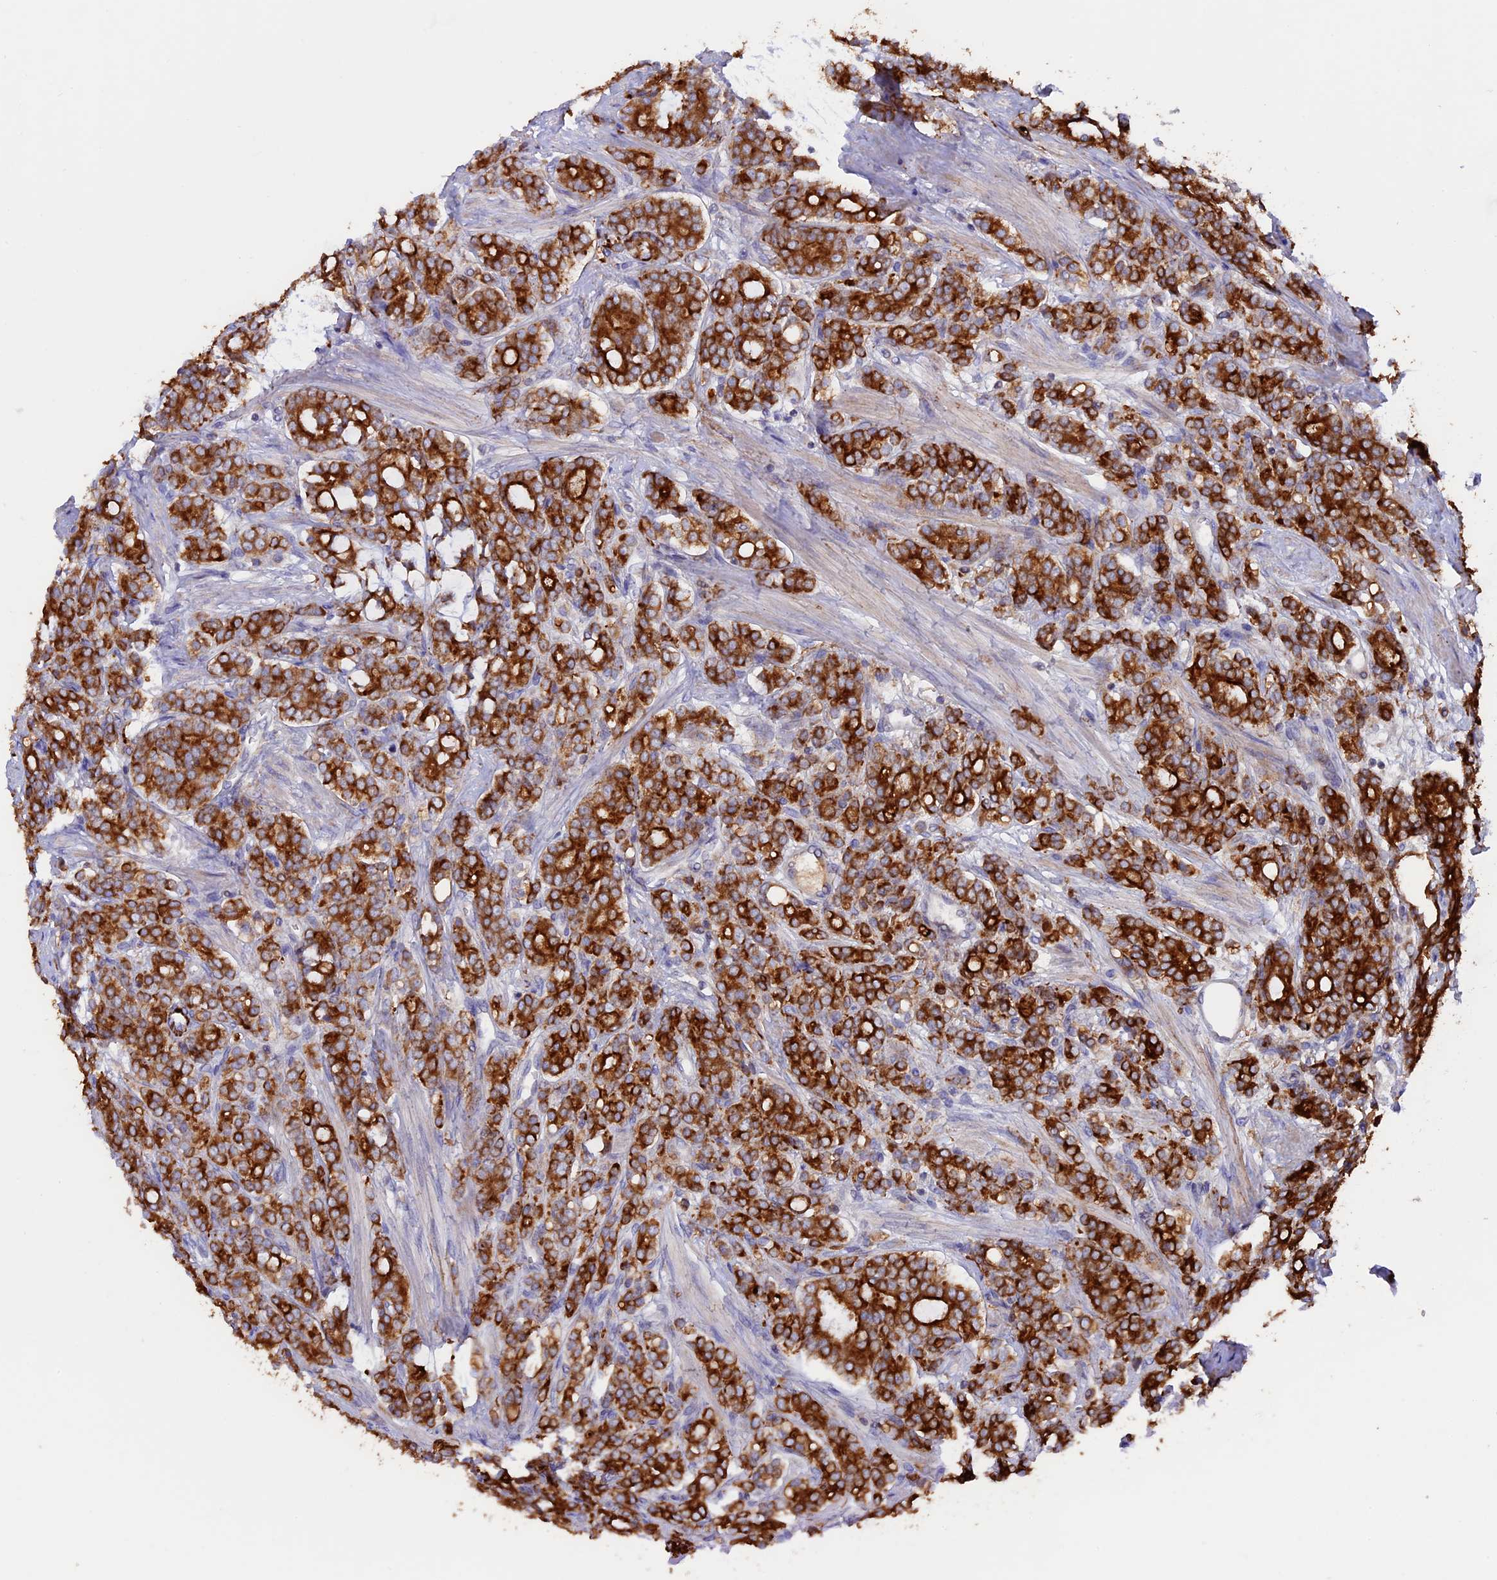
{"staining": {"intensity": "strong", "quantity": ">75%", "location": "cytoplasmic/membranous"}, "tissue": "prostate cancer", "cell_type": "Tumor cells", "image_type": "cancer", "snomed": [{"axis": "morphology", "description": "Adenocarcinoma, High grade"}, {"axis": "topography", "description": "Prostate"}], "caption": "Protein expression analysis of prostate cancer (adenocarcinoma (high-grade)) displays strong cytoplasmic/membranous expression in approximately >75% of tumor cells.", "gene": "PTPN9", "patient": {"sex": "male", "age": 62}}